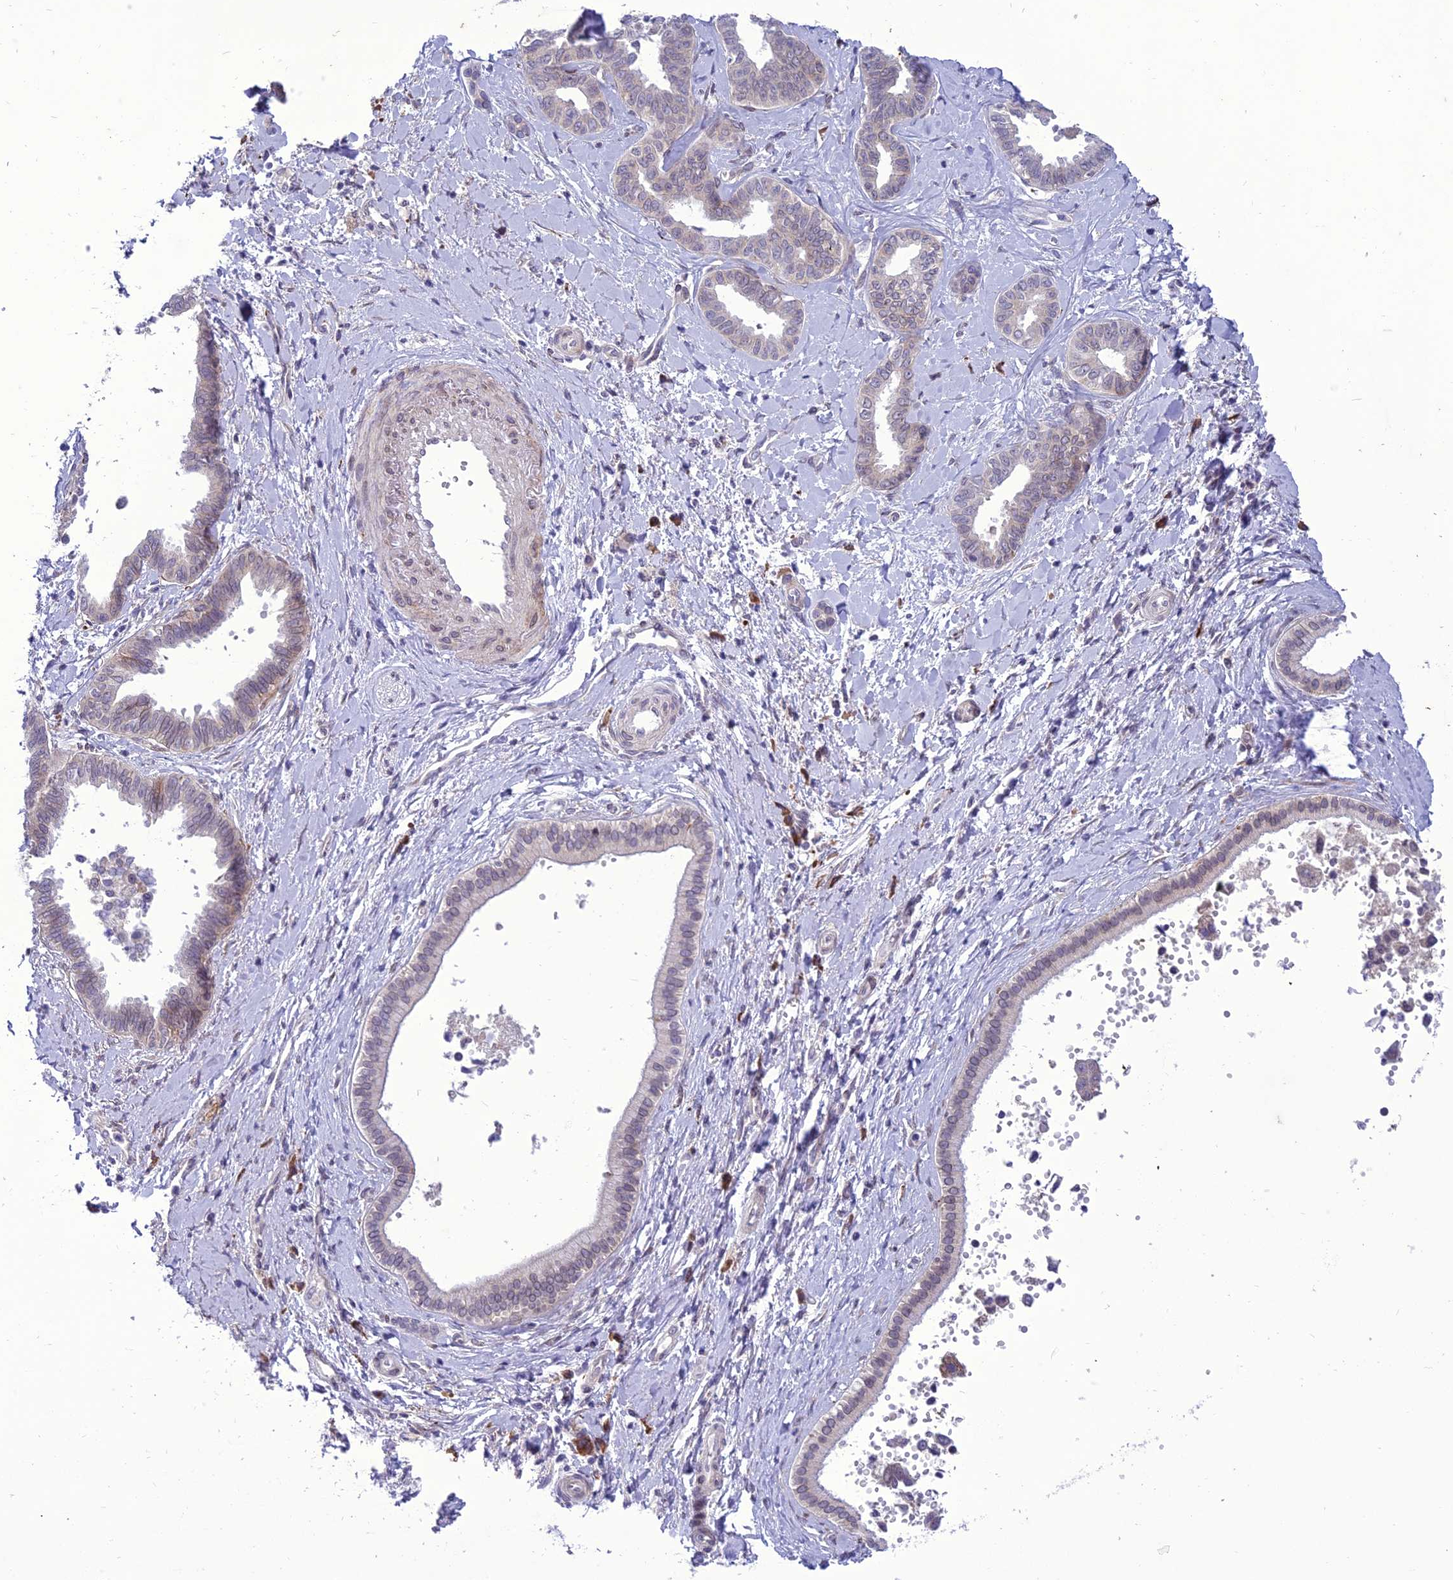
{"staining": {"intensity": "negative", "quantity": "none", "location": "none"}, "tissue": "liver cancer", "cell_type": "Tumor cells", "image_type": "cancer", "snomed": [{"axis": "morphology", "description": "Cholangiocarcinoma"}, {"axis": "topography", "description": "Liver"}], "caption": "A histopathology image of human liver cholangiocarcinoma is negative for staining in tumor cells.", "gene": "NEURL2", "patient": {"sex": "female", "age": 77}}